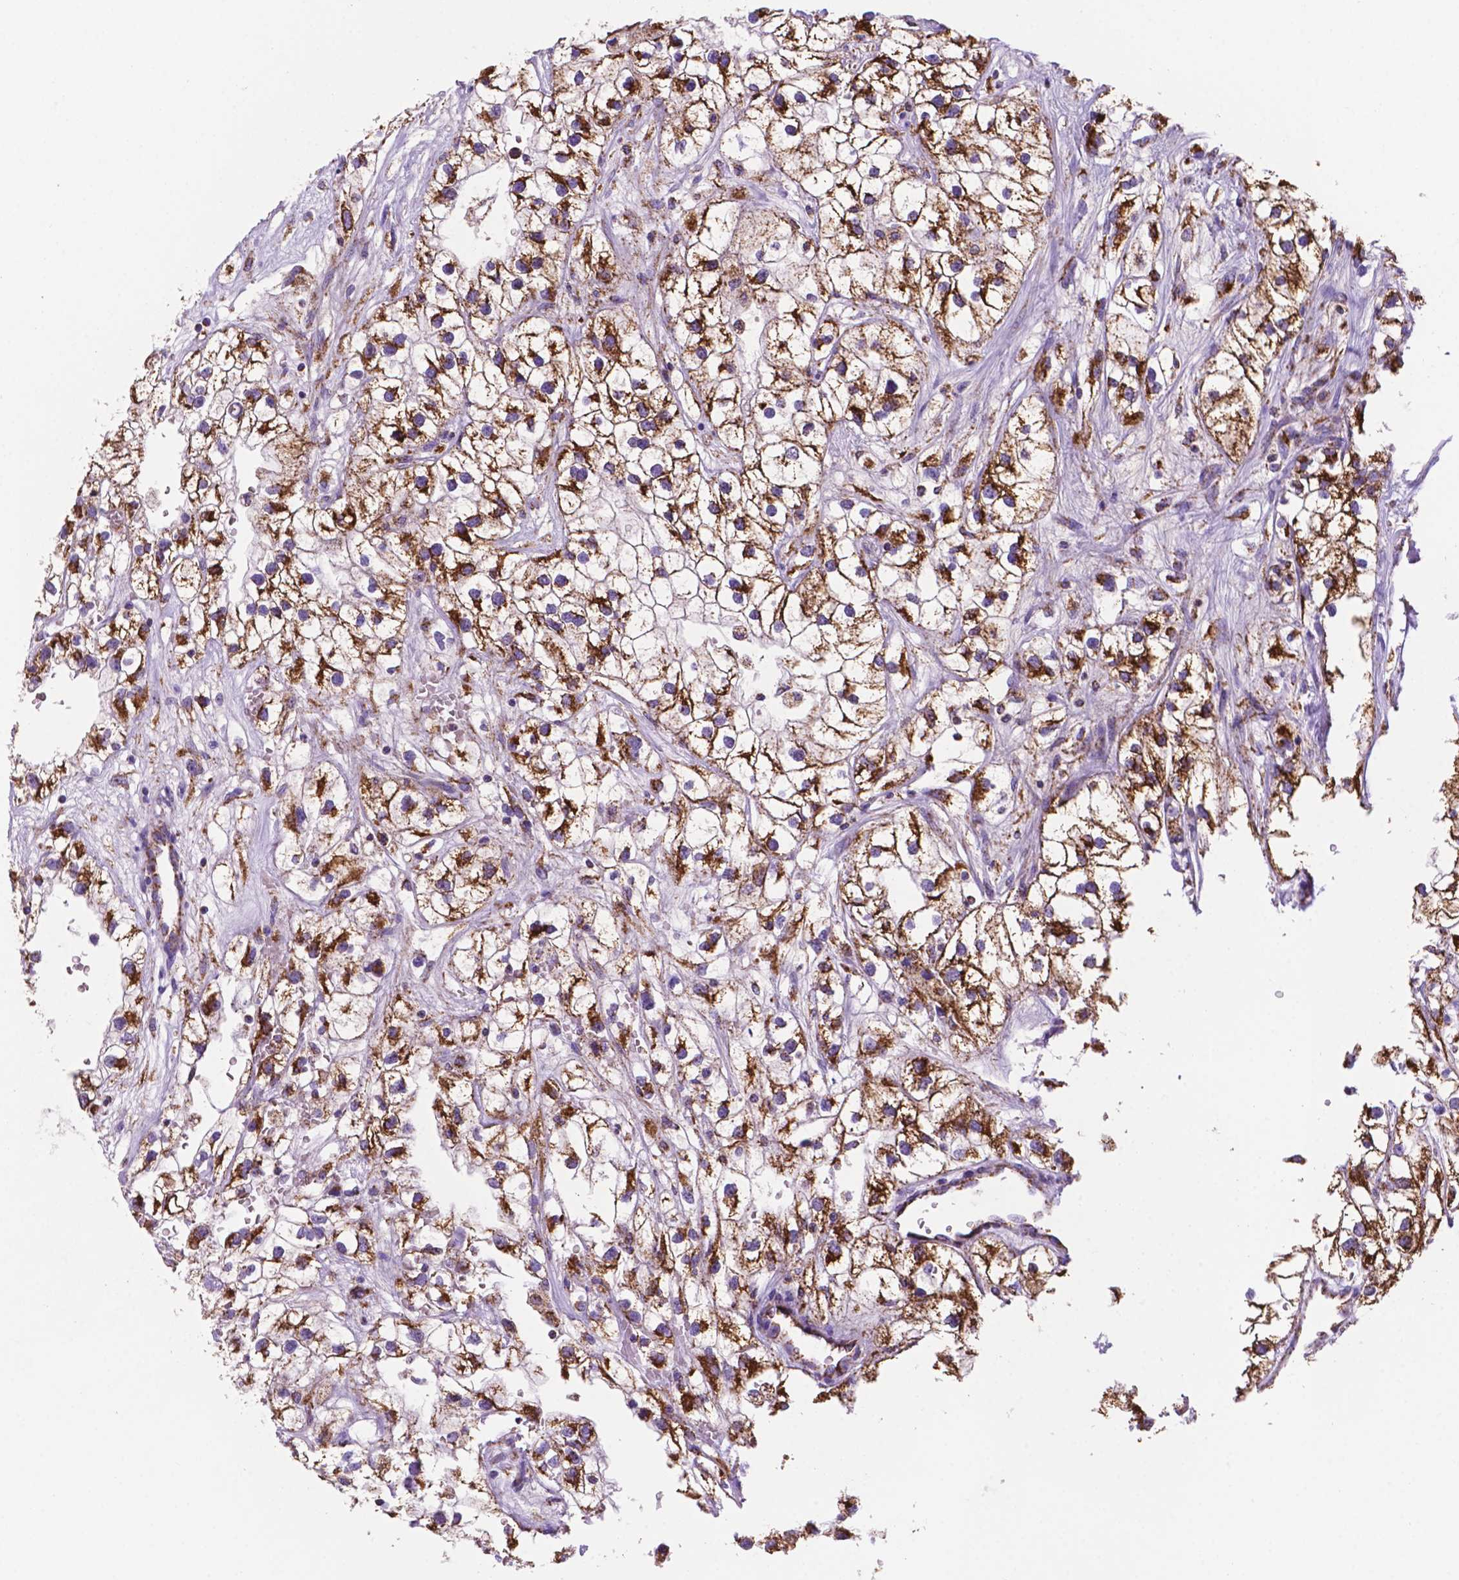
{"staining": {"intensity": "strong", "quantity": ">75%", "location": "cytoplasmic/membranous"}, "tissue": "renal cancer", "cell_type": "Tumor cells", "image_type": "cancer", "snomed": [{"axis": "morphology", "description": "Adenocarcinoma, NOS"}, {"axis": "topography", "description": "Kidney"}], "caption": "Immunohistochemistry (IHC) histopathology image of renal cancer stained for a protein (brown), which demonstrates high levels of strong cytoplasmic/membranous positivity in approximately >75% of tumor cells.", "gene": "HSPD1", "patient": {"sex": "male", "age": 59}}